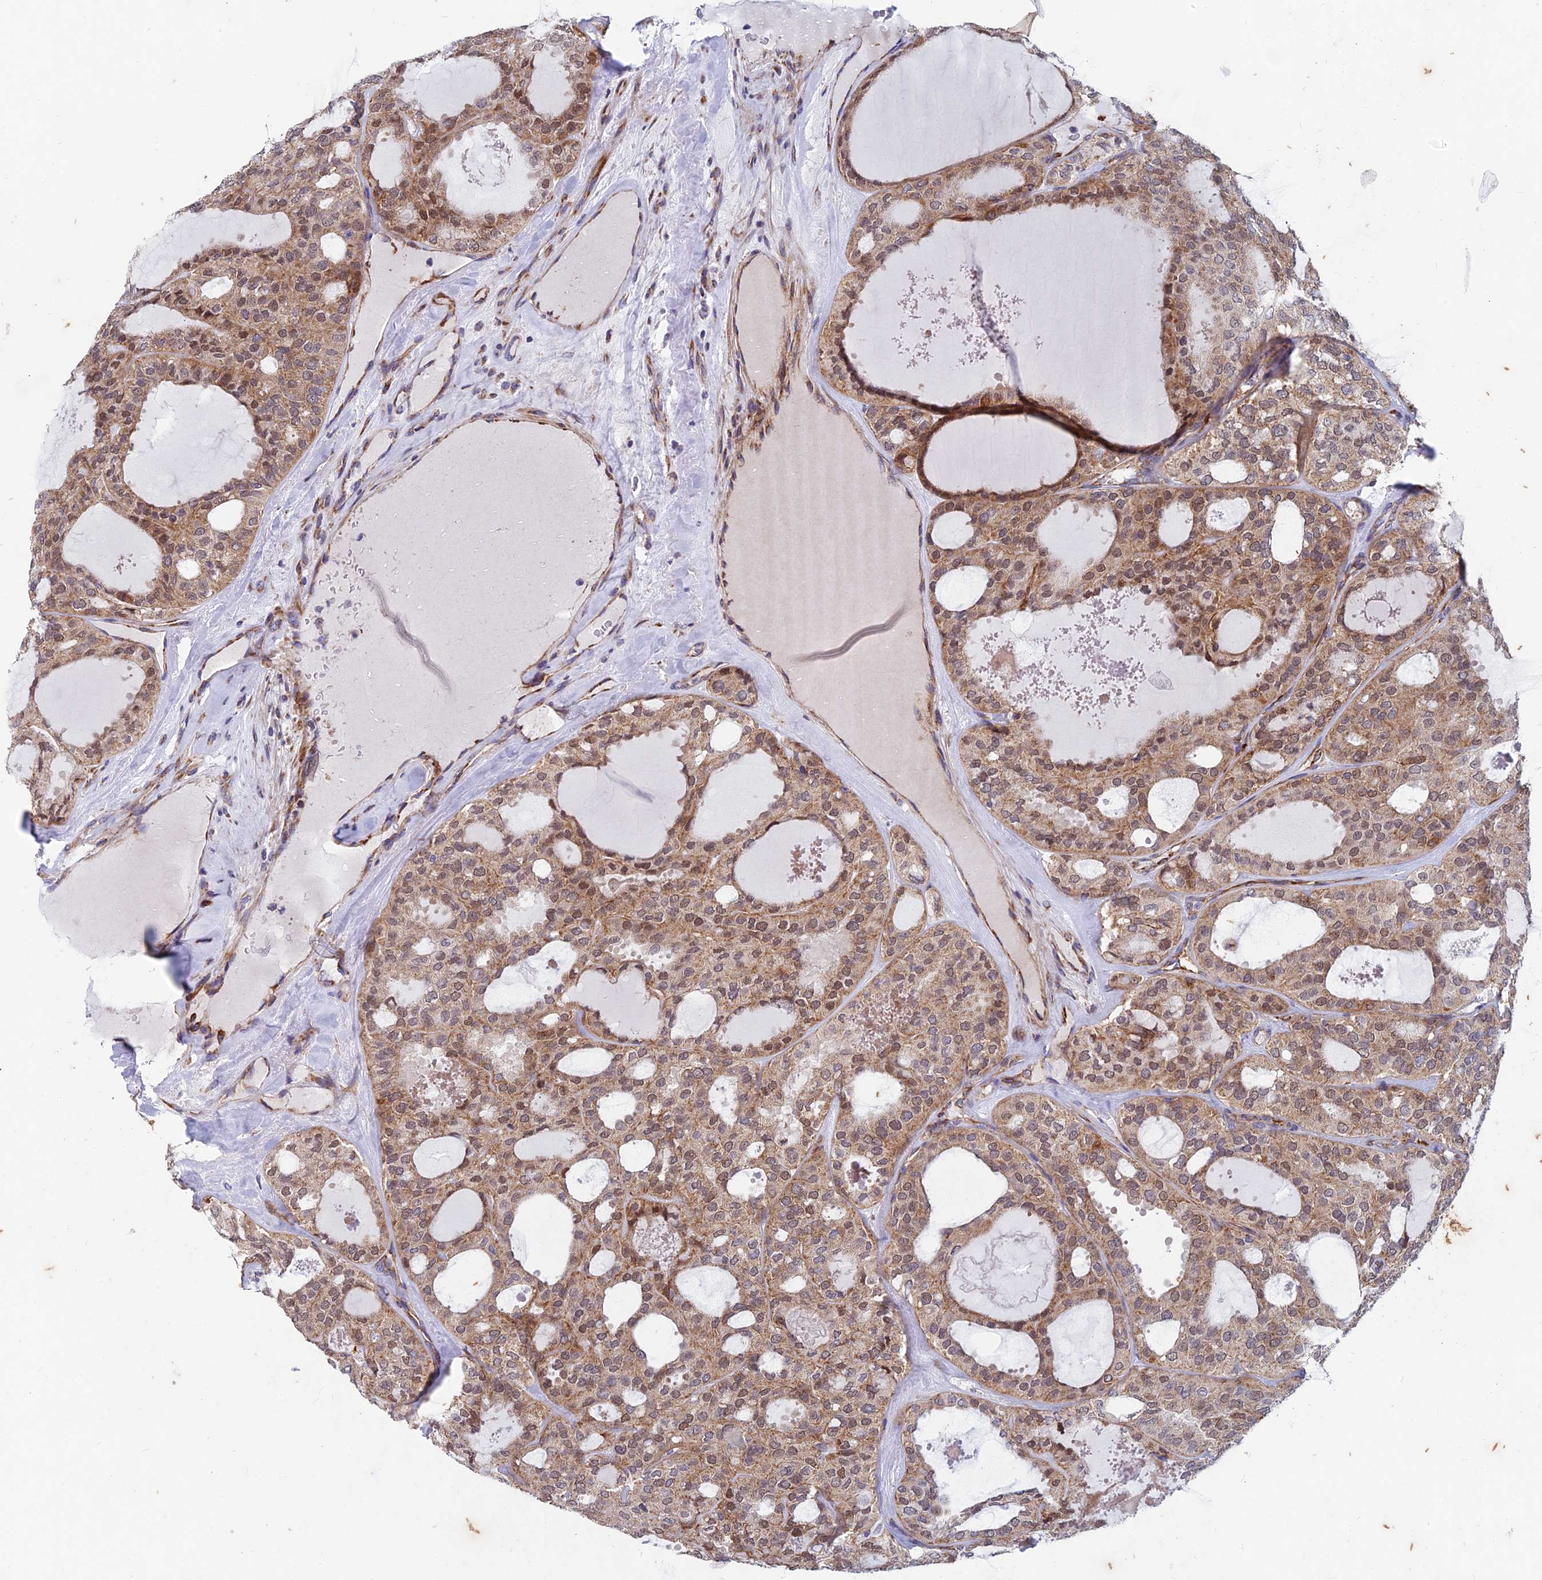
{"staining": {"intensity": "moderate", "quantity": ">75%", "location": "cytoplasmic/membranous,nuclear"}, "tissue": "thyroid cancer", "cell_type": "Tumor cells", "image_type": "cancer", "snomed": [{"axis": "morphology", "description": "Follicular adenoma carcinoma, NOS"}, {"axis": "topography", "description": "Thyroid gland"}], "caption": "Immunohistochemical staining of thyroid cancer displays medium levels of moderate cytoplasmic/membranous and nuclear protein positivity in approximately >75% of tumor cells. The protein is stained brown, and the nuclei are stained in blue (DAB IHC with brightfield microscopy, high magnification).", "gene": "AP4S1", "patient": {"sex": "male", "age": 75}}